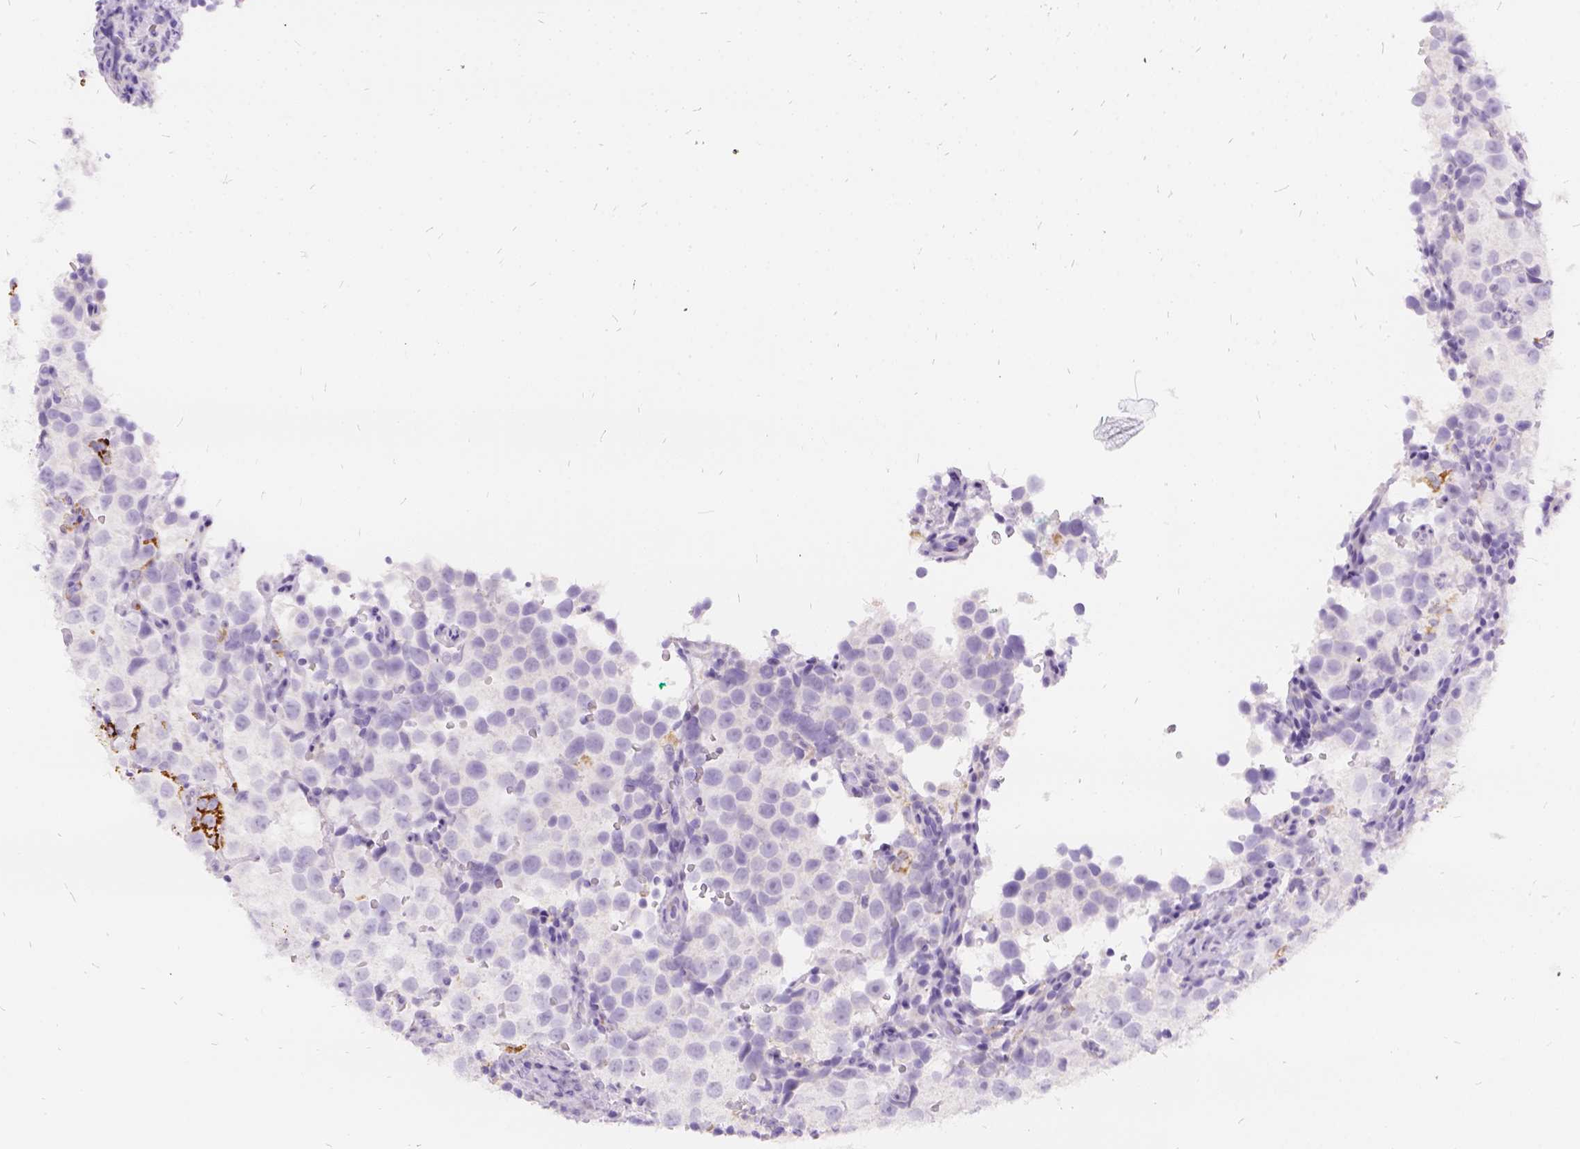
{"staining": {"intensity": "negative", "quantity": "none", "location": "none"}, "tissue": "testis cancer", "cell_type": "Tumor cells", "image_type": "cancer", "snomed": [{"axis": "morphology", "description": "Seminoma, NOS"}, {"axis": "topography", "description": "Testis"}], "caption": "A histopathology image of testis cancer (seminoma) stained for a protein displays no brown staining in tumor cells. Brightfield microscopy of immunohistochemistry stained with DAB (brown) and hematoxylin (blue), captured at high magnification.", "gene": "FDX1", "patient": {"sex": "male", "age": 37}}